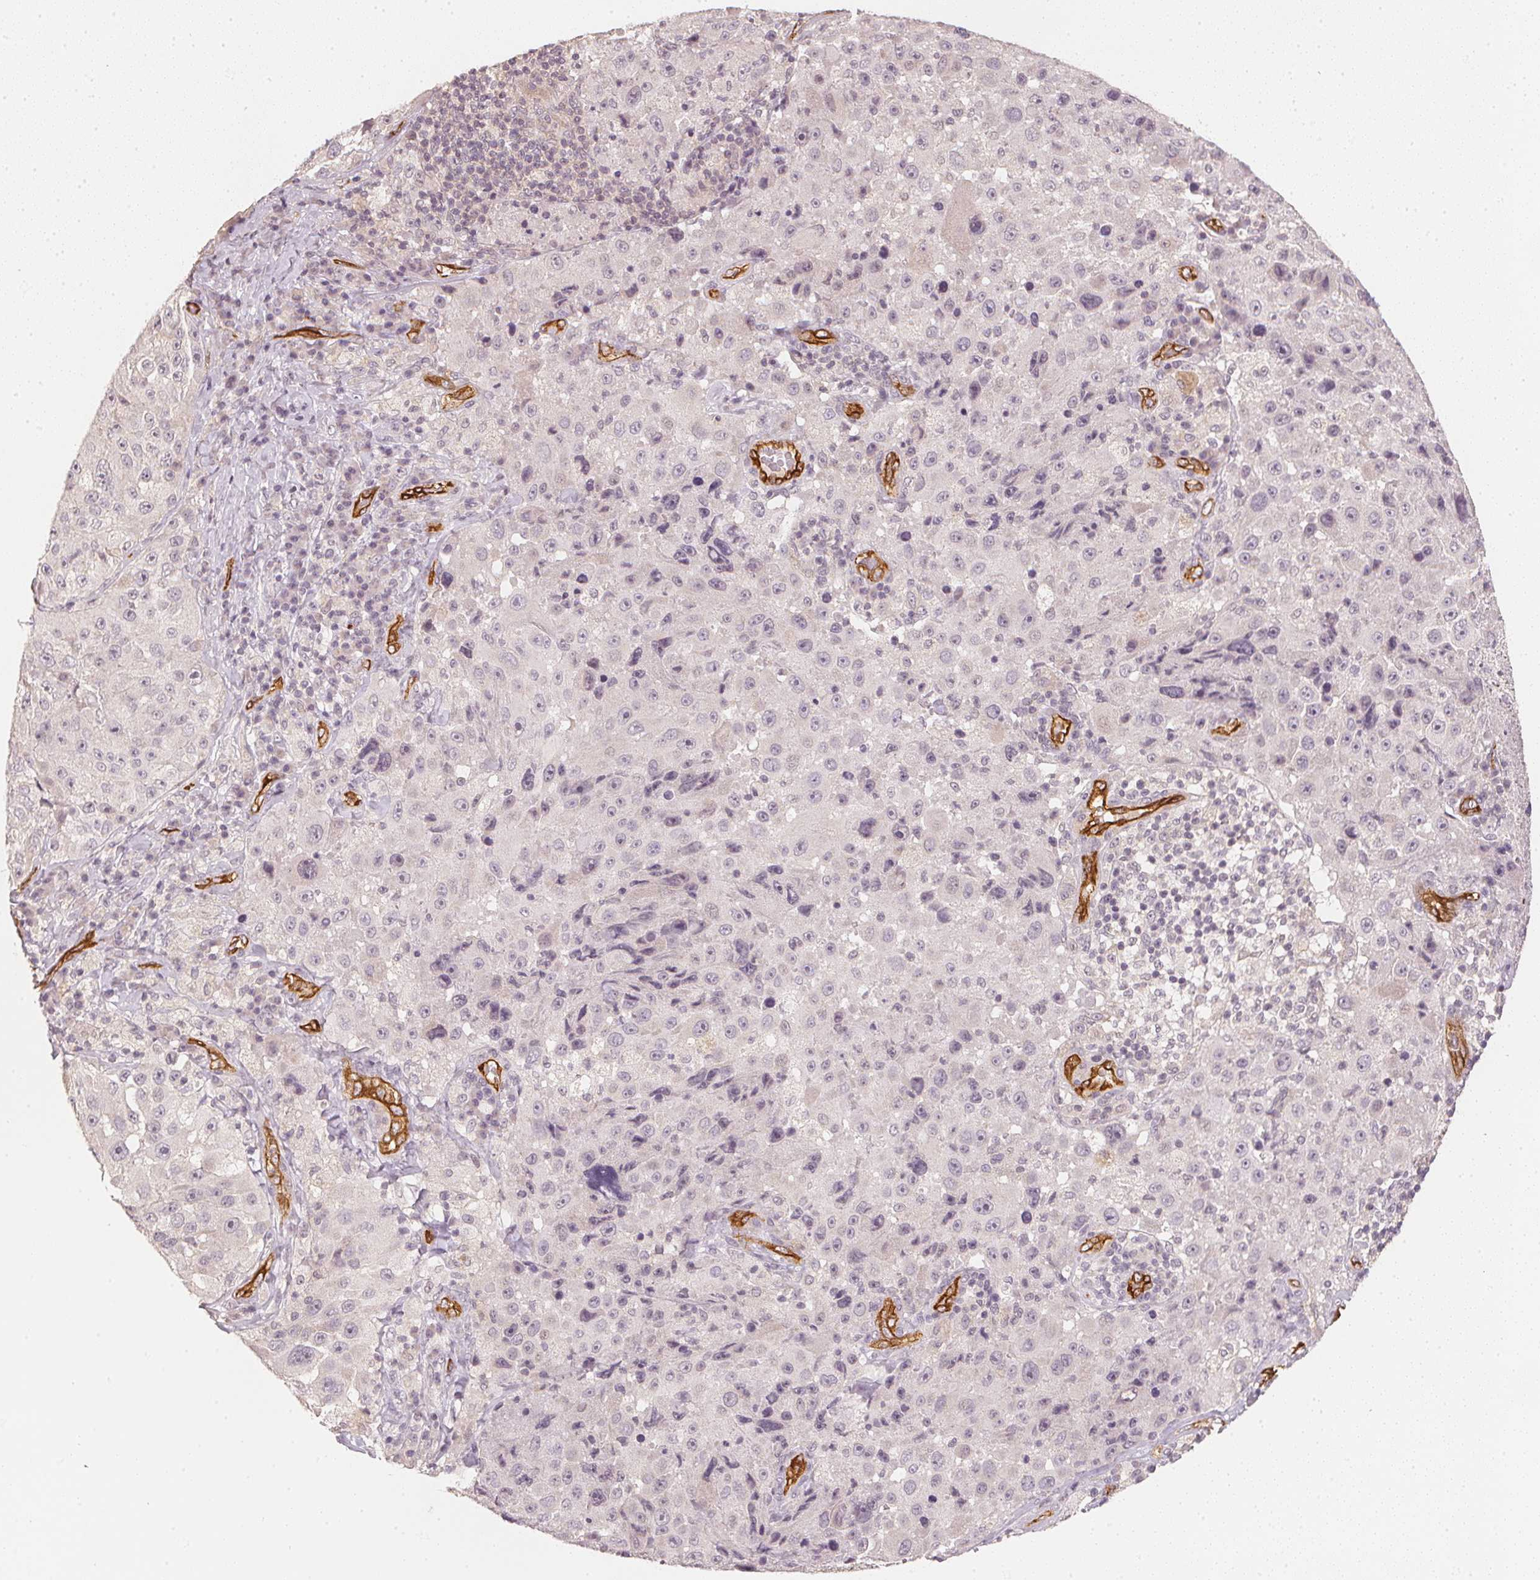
{"staining": {"intensity": "negative", "quantity": "none", "location": "none"}, "tissue": "melanoma", "cell_type": "Tumor cells", "image_type": "cancer", "snomed": [{"axis": "morphology", "description": "Malignant melanoma, Metastatic site"}, {"axis": "topography", "description": "Lymph node"}], "caption": "DAB immunohistochemical staining of human melanoma exhibits no significant expression in tumor cells.", "gene": "CIB1", "patient": {"sex": "male", "age": 62}}